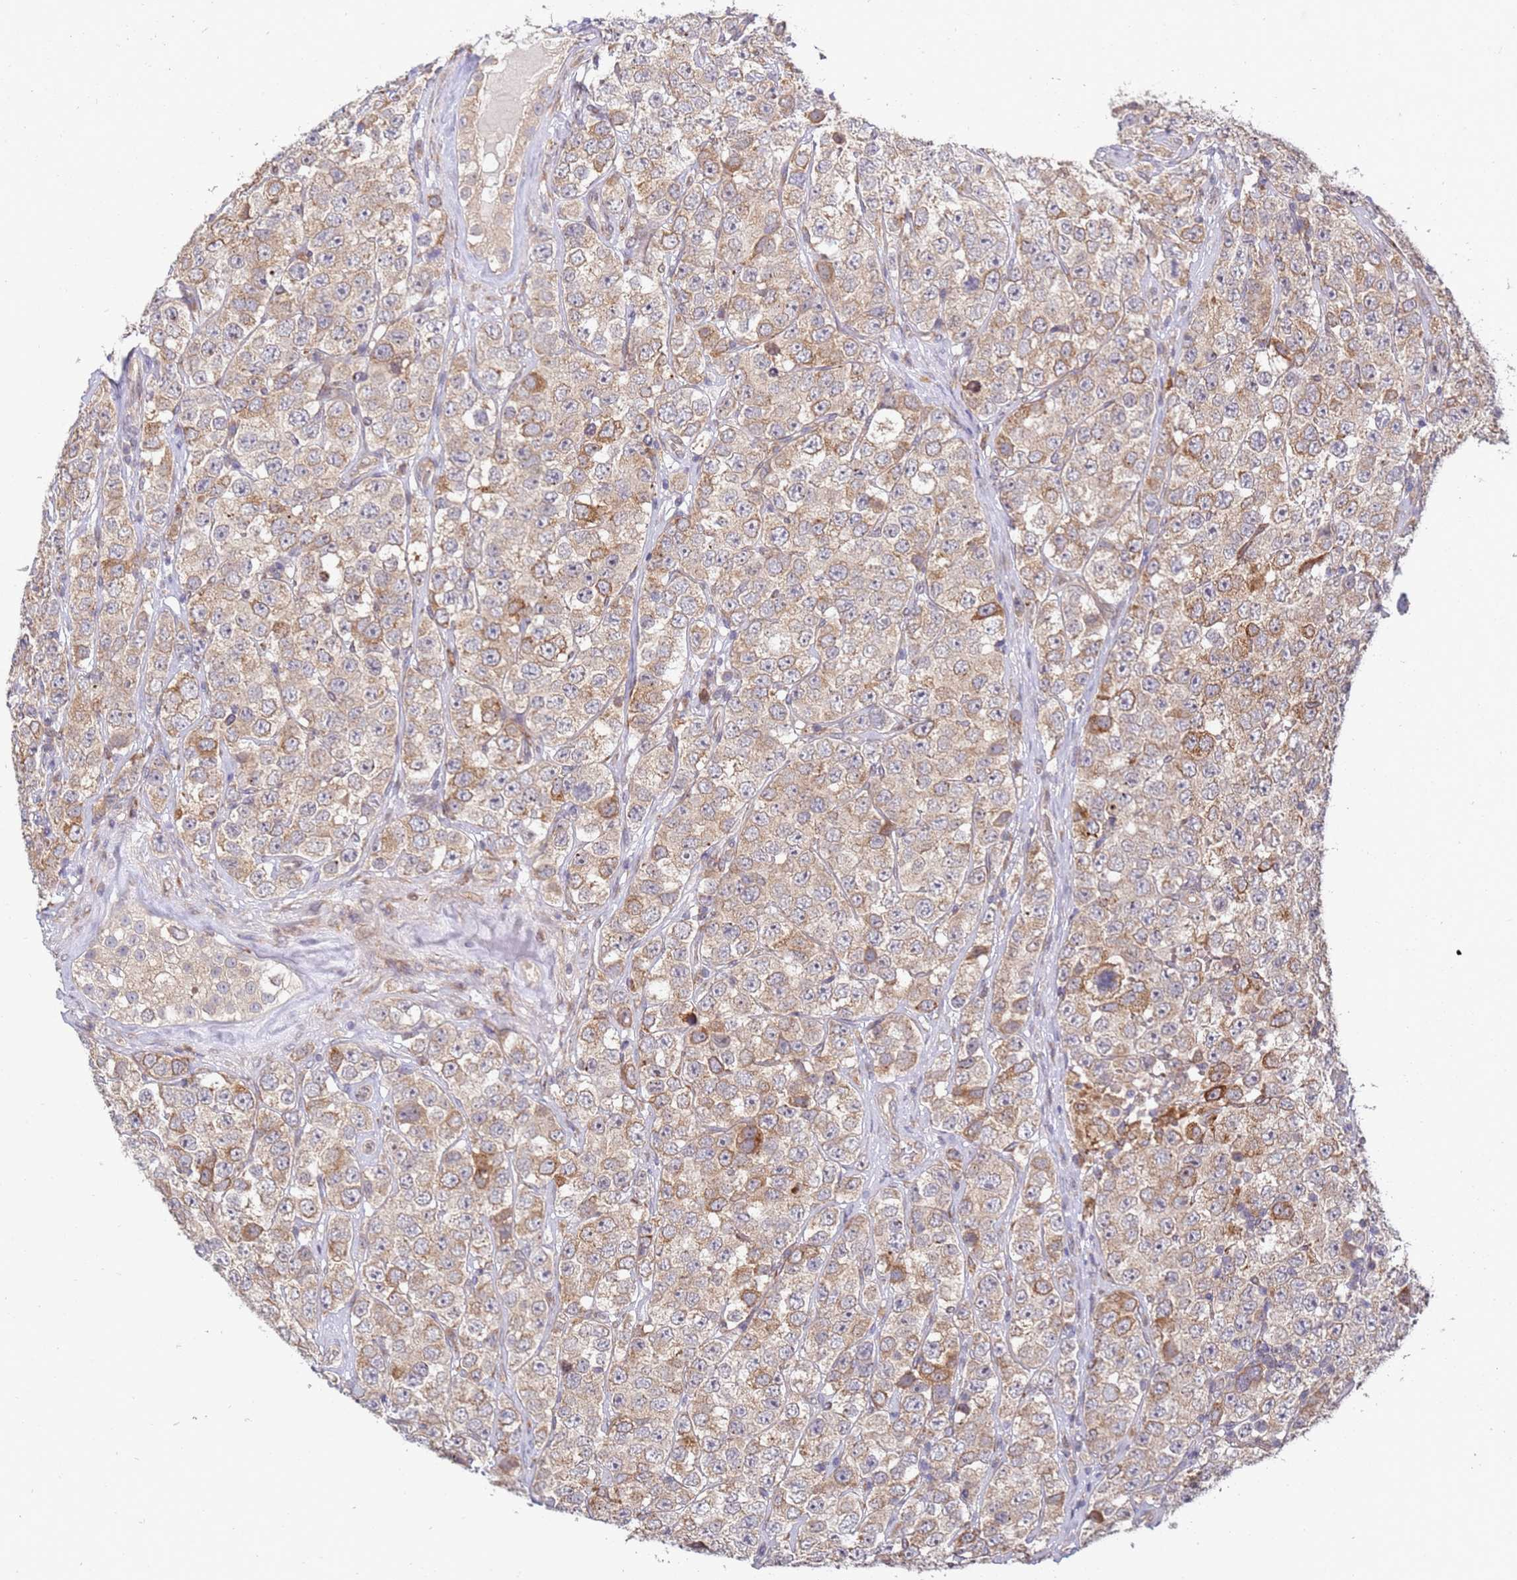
{"staining": {"intensity": "moderate", "quantity": "25%-75%", "location": "cytoplasmic/membranous"}, "tissue": "testis cancer", "cell_type": "Tumor cells", "image_type": "cancer", "snomed": [{"axis": "morphology", "description": "Seminoma, NOS"}, {"axis": "topography", "description": "Testis"}], "caption": "Protein staining of testis cancer (seminoma) tissue displays moderate cytoplasmic/membranous staining in approximately 25%-75% of tumor cells.", "gene": "VRK2", "patient": {"sex": "male", "age": 28}}